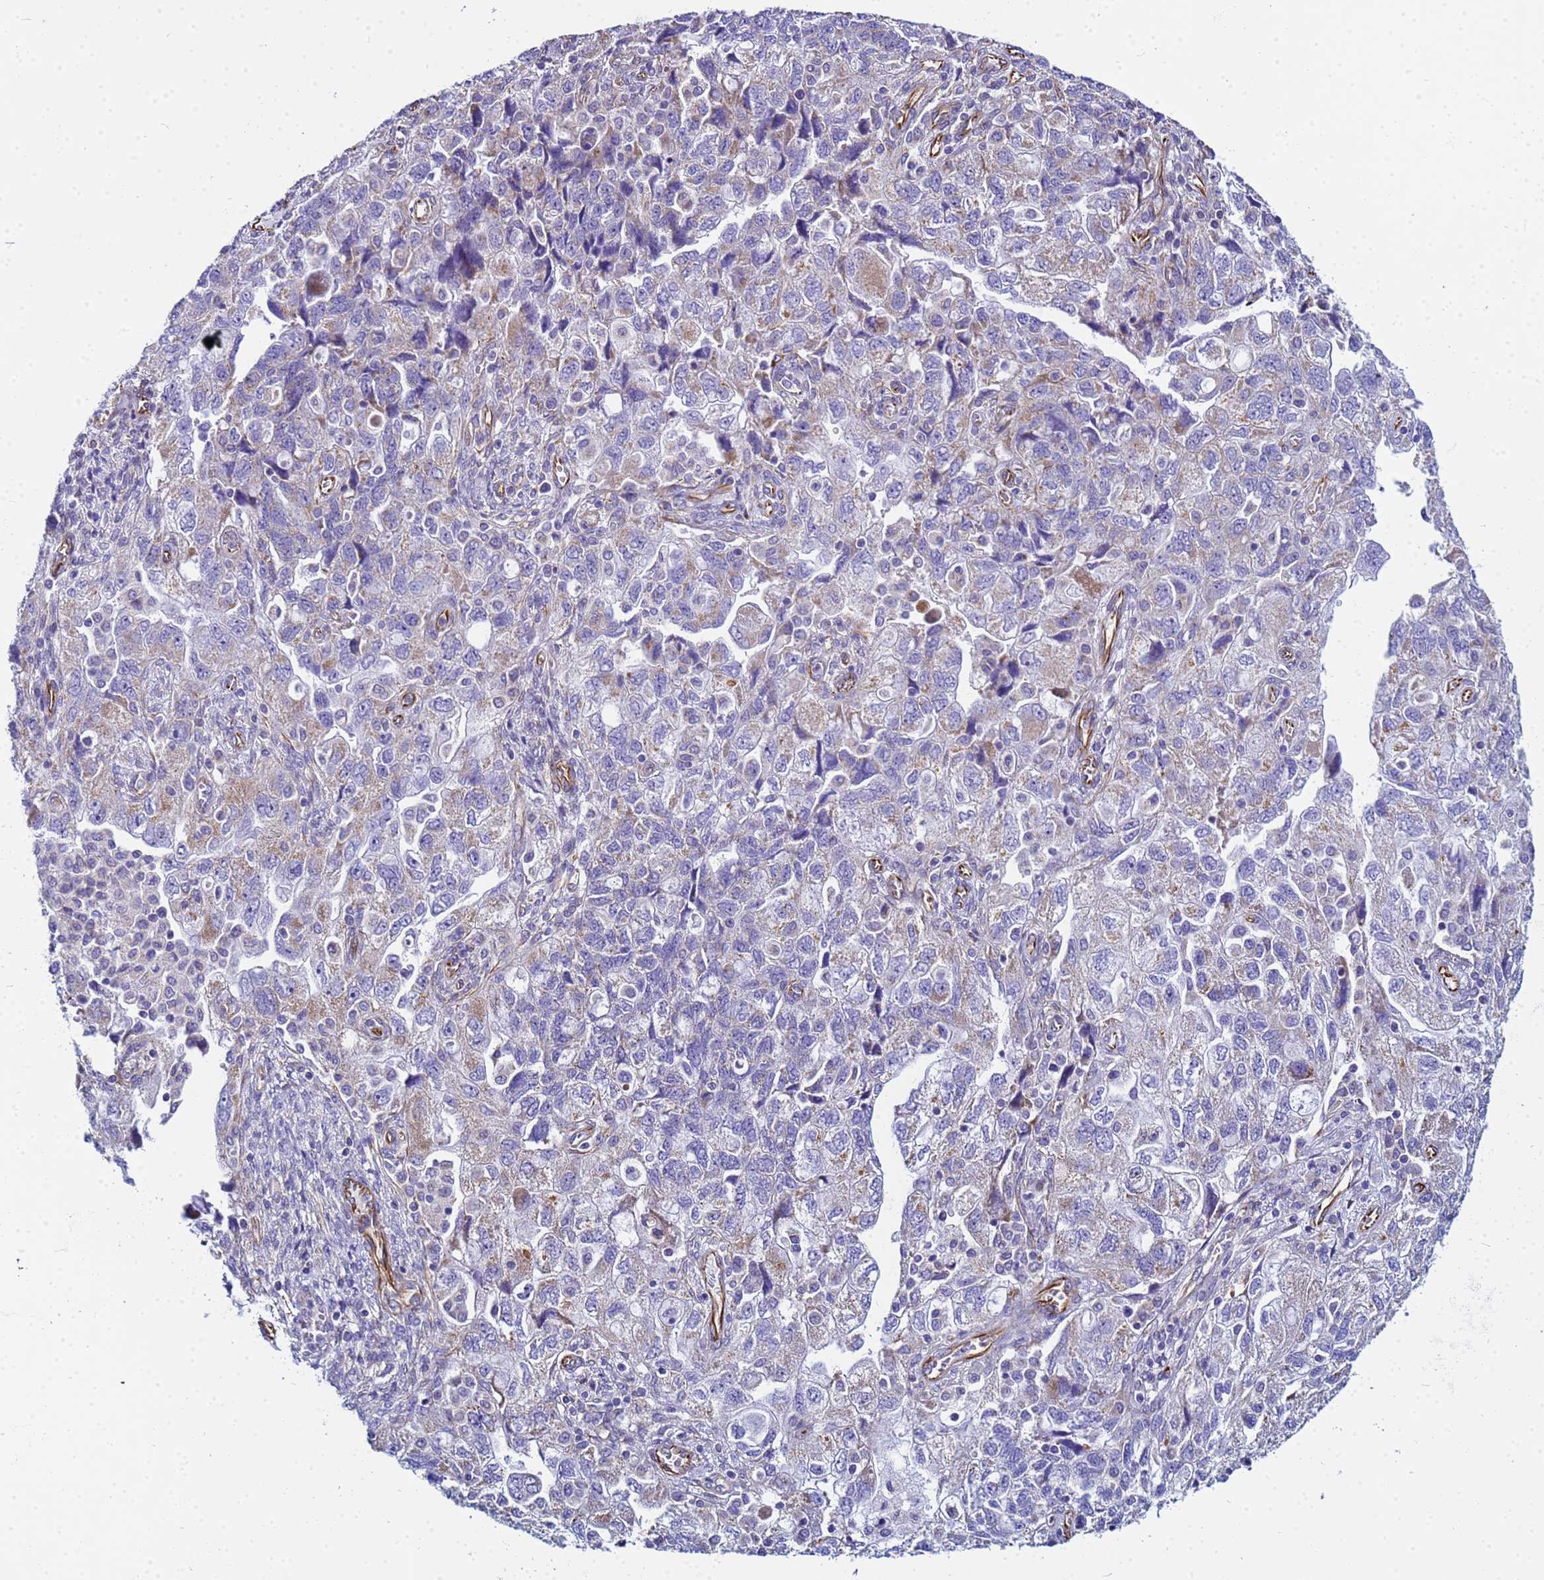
{"staining": {"intensity": "weak", "quantity": "<25%", "location": "cytoplasmic/membranous"}, "tissue": "ovarian cancer", "cell_type": "Tumor cells", "image_type": "cancer", "snomed": [{"axis": "morphology", "description": "Carcinoma, NOS"}, {"axis": "morphology", "description": "Cystadenocarcinoma, serous, NOS"}, {"axis": "topography", "description": "Ovary"}], "caption": "This is an immunohistochemistry image of human ovarian cancer. There is no staining in tumor cells.", "gene": "UBXN2B", "patient": {"sex": "female", "age": 69}}